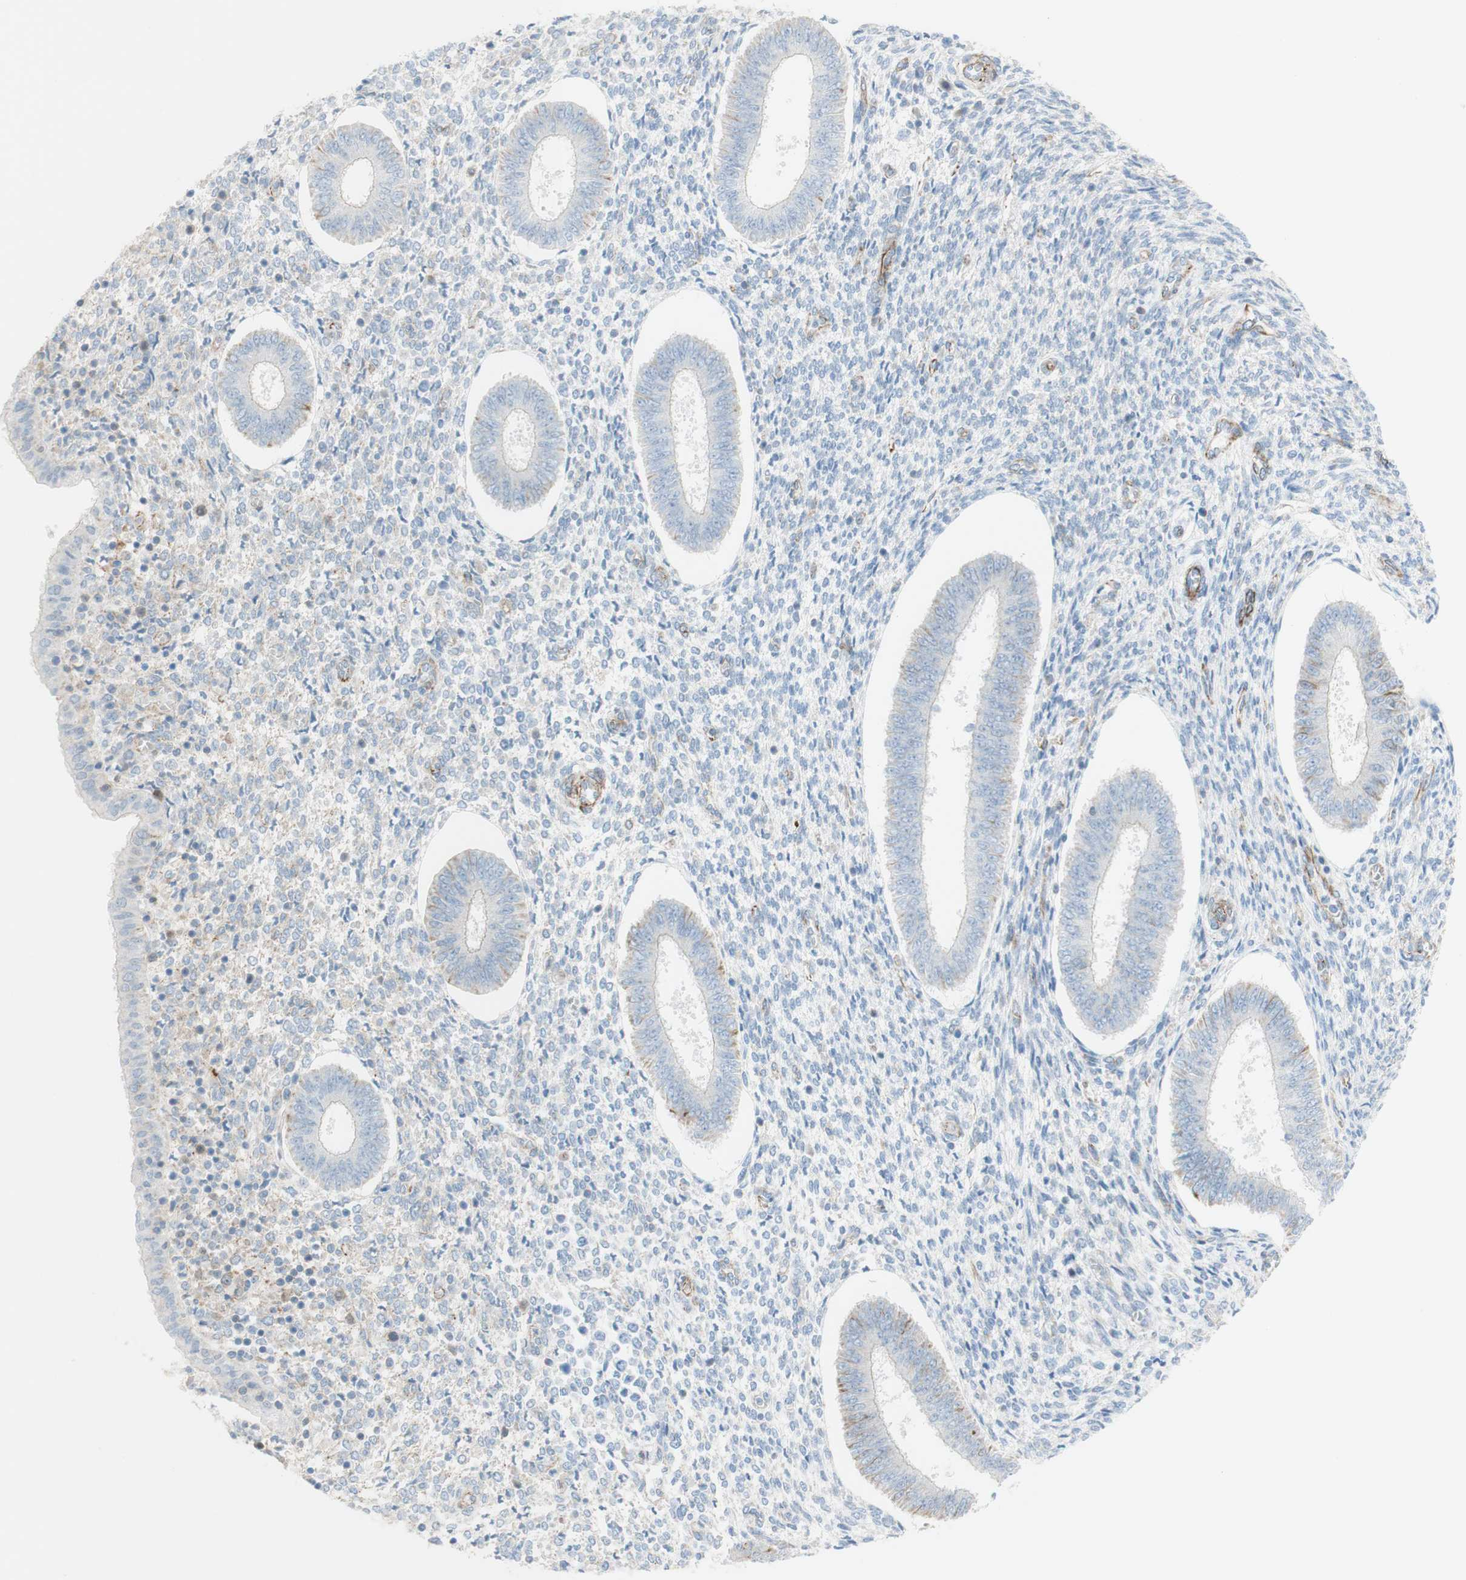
{"staining": {"intensity": "weak", "quantity": "25%-75%", "location": "cytoplasmic/membranous"}, "tissue": "endometrium", "cell_type": "Cells in endometrial stroma", "image_type": "normal", "snomed": [{"axis": "morphology", "description": "Normal tissue, NOS"}, {"axis": "topography", "description": "Endometrium"}], "caption": "Protein staining of unremarkable endometrium exhibits weak cytoplasmic/membranous expression in approximately 25%-75% of cells in endometrial stroma.", "gene": "POU2AF1", "patient": {"sex": "female", "age": 35}}